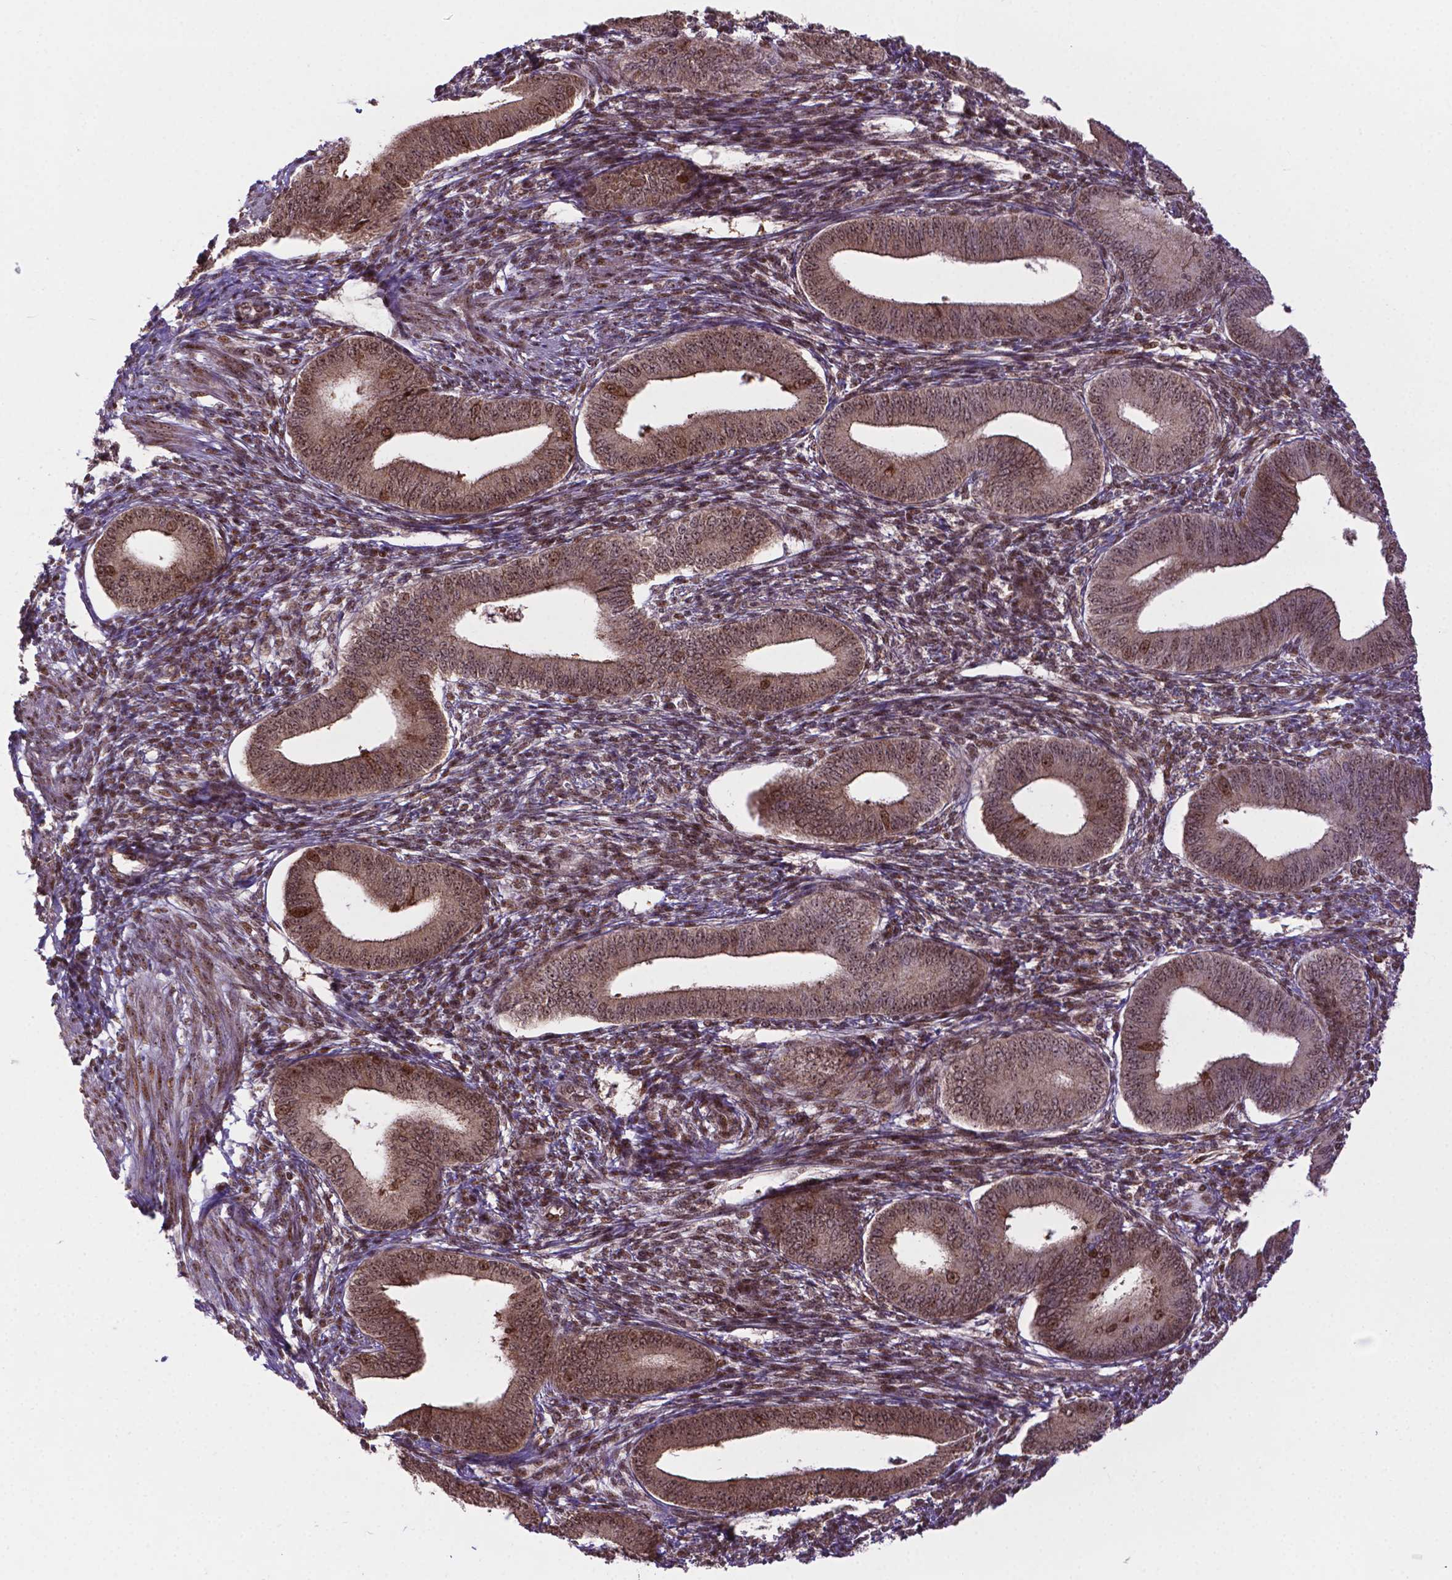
{"staining": {"intensity": "moderate", "quantity": ">75%", "location": "nuclear"}, "tissue": "endometrium", "cell_type": "Cells in endometrial stroma", "image_type": "normal", "snomed": [{"axis": "morphology", "description": "Normal tissue, NOS"}, {"axis": "topography", "description": "Endometrium"}], "caption": "Cells in endometrial stroma demonstrate medium levels of moderate nuclear positivity in approximately >75% of cells in benign human endometrium.", "gene": "CSNK2A1", "patient": {"sex": "female", "age": 42}}